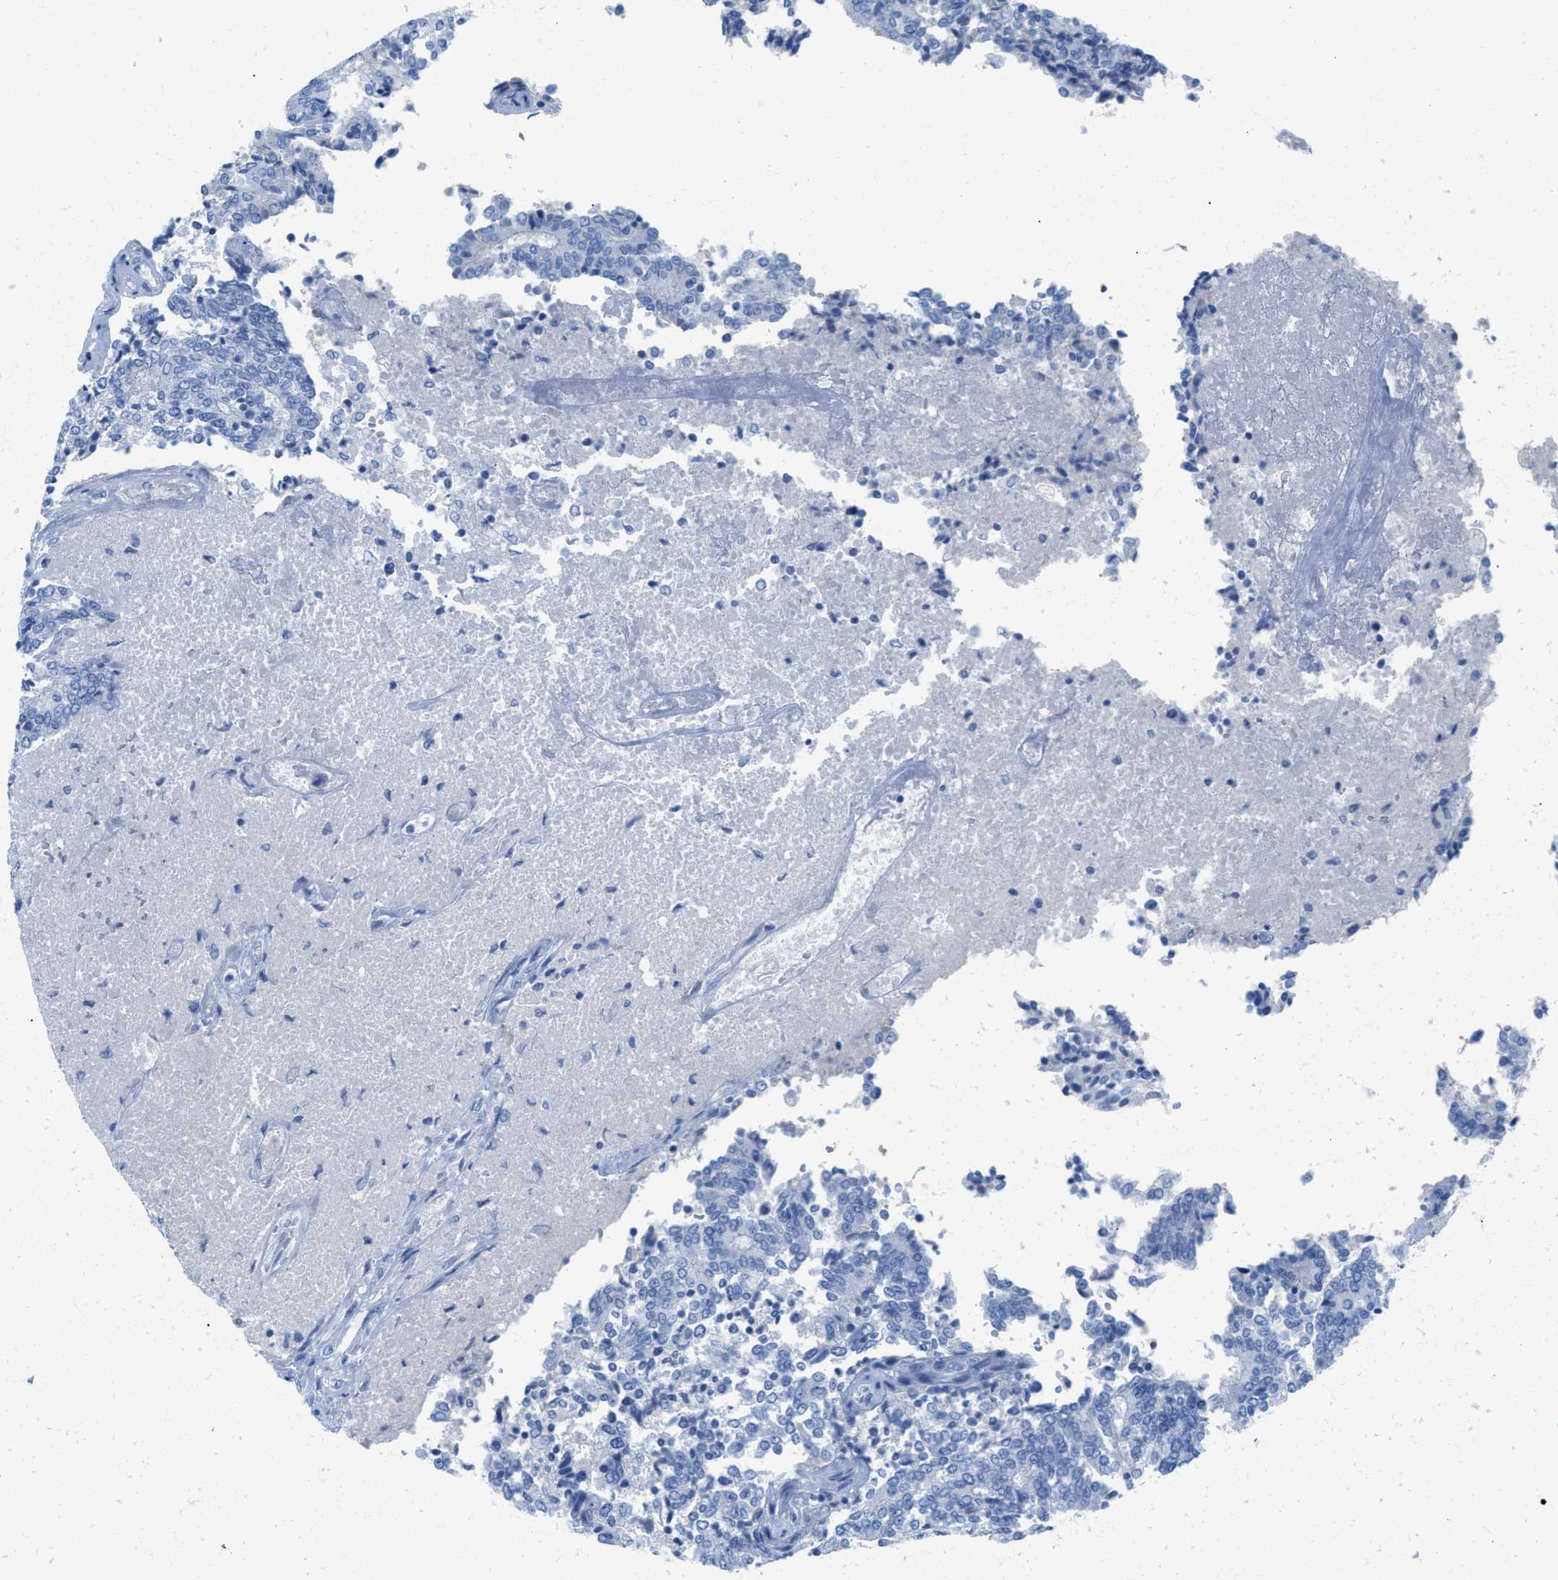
{"staining": {"intensity": "negative", "quantity": "none", "location": "none"}, "tissue": "prostate cancer", "cell_type": "Tumor cells", "image_type": "cancer", "snomed": [{"axis": "morphology", "description": "Normal tissue, NOS"}, {"axis": "morphology", "description": "Adenocarcinoma, High grade"}, {"axis": "topography", "description": "Prostate"}, {"axis": "topography", "description": "Seminal veicle"}], "caption": "Immunohistochemistry (IHC) micrograph of neoplastic tissue: human prostate cancer (high-grade adenocarcinoma) stained with DAB exhibits no significant protein staining in tumor cells.", "gene": "TCL1A", "patient": {"sex": "male", "age": 55}}